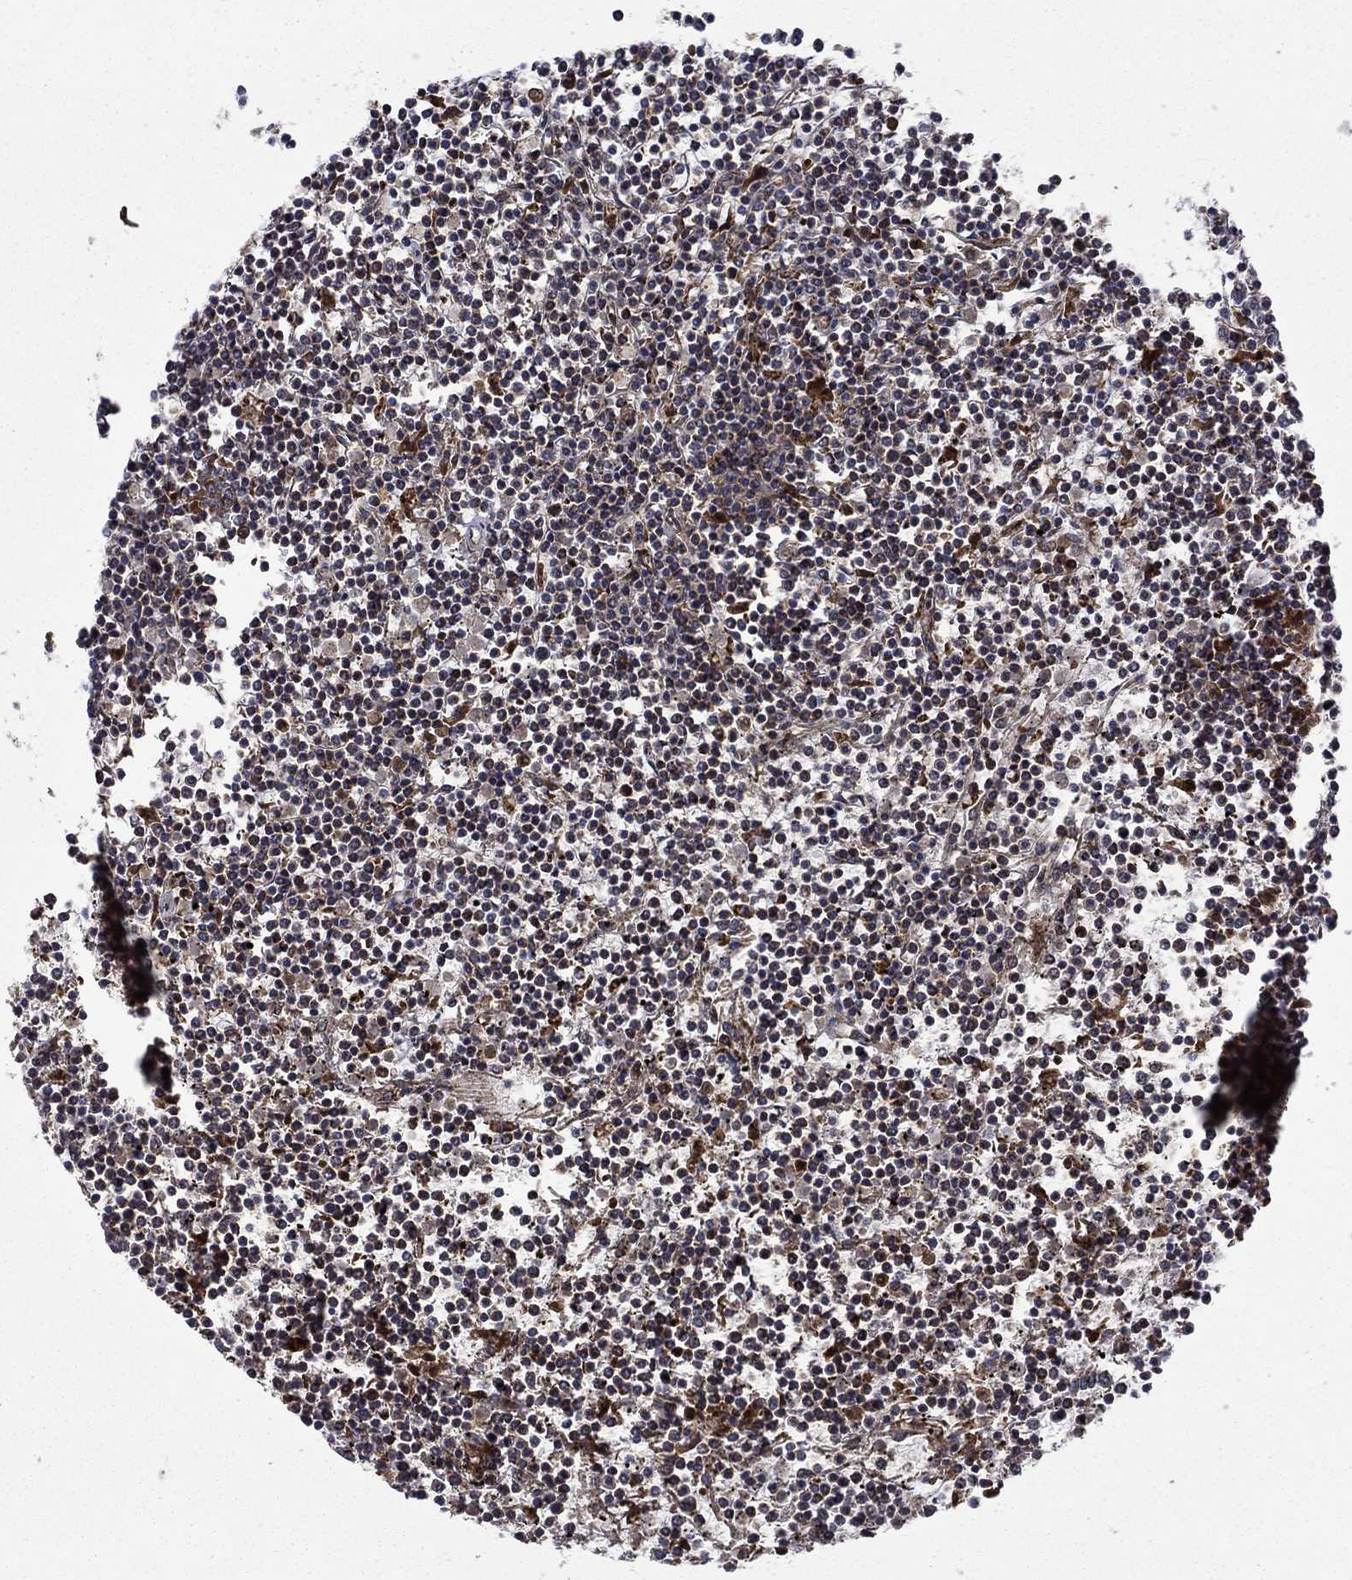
{"staining": {"intensity": "strong", "quantity": "<25%", "location": "cytoplasmic/membranous"}, "tissue": "lymphoma", "cell_type": "Tumor cells", "image_type": "cancer", "snomed": [{"axis": "morphology", "description": "Malignant lymphoma, non-Hodgkin's type, Low grade"}, {"axis": "topography", "description": "Spleen"}], "caption": "IHC photomicrograph of neoplastic tissue: human lymphoma stained using immunohistochemistry shows medium levels of strong protein expression localized specifically in the cytoplasmic/membranous of tumor cells, appearing as a cytoplasmic/membranous brown color.", "gene": "RNF19B", "patient": {"sex": "female", "age": 19}}